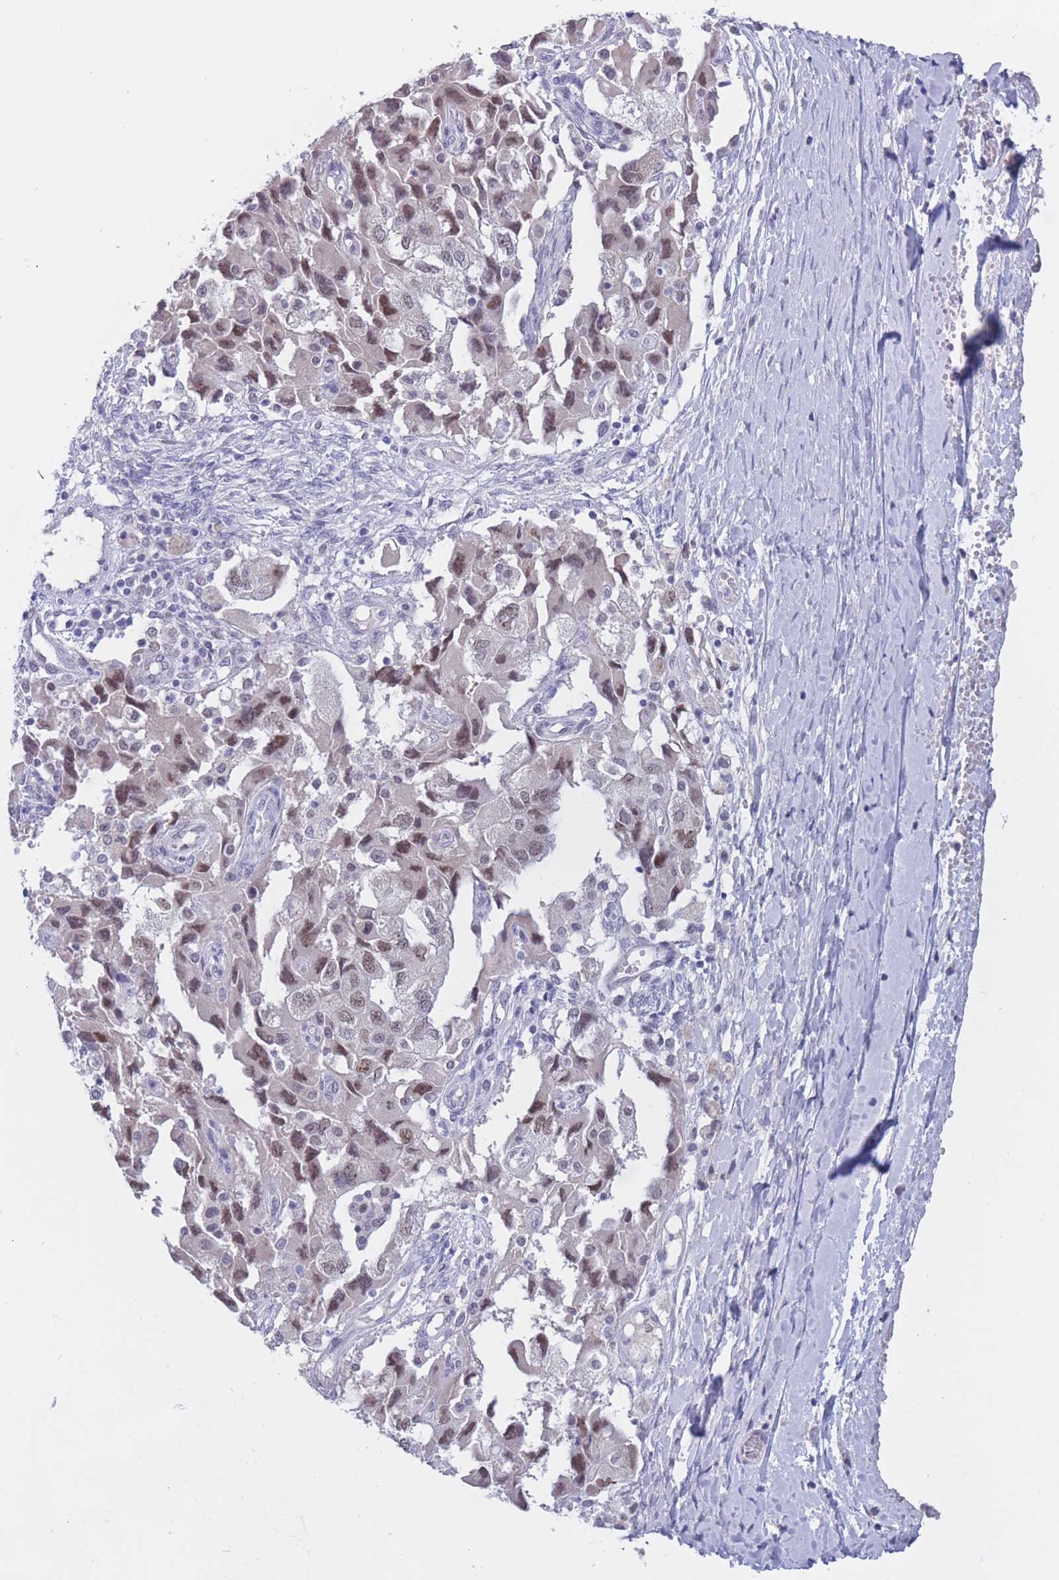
{"staining": {"intensity": "moderate", "quantity": ">75%", "location": "nuclear"}, "tissue": "ovarian cancer", "cell_type": "Tumor cells", "image_type": "cancer", "snomed": [{"axis": "morphology", "description": "Carcinoma, NOS"}, {"axis": "morphology", "description": "Cystadenocarcinoma, serous, NOS"}, {"axis": "topography", "description": "Ovary"}], "caption": "Tumor cells show medium levels of moderate nuclear staining in about >75% of cells in human ovarian cancer. The staining was performed using DAB, with brown indicating positive protein expression. Nuclei are stained blue with hematoxylin.", "gene": "BOP1", "patient": {"sex": "female", "age": 69}}